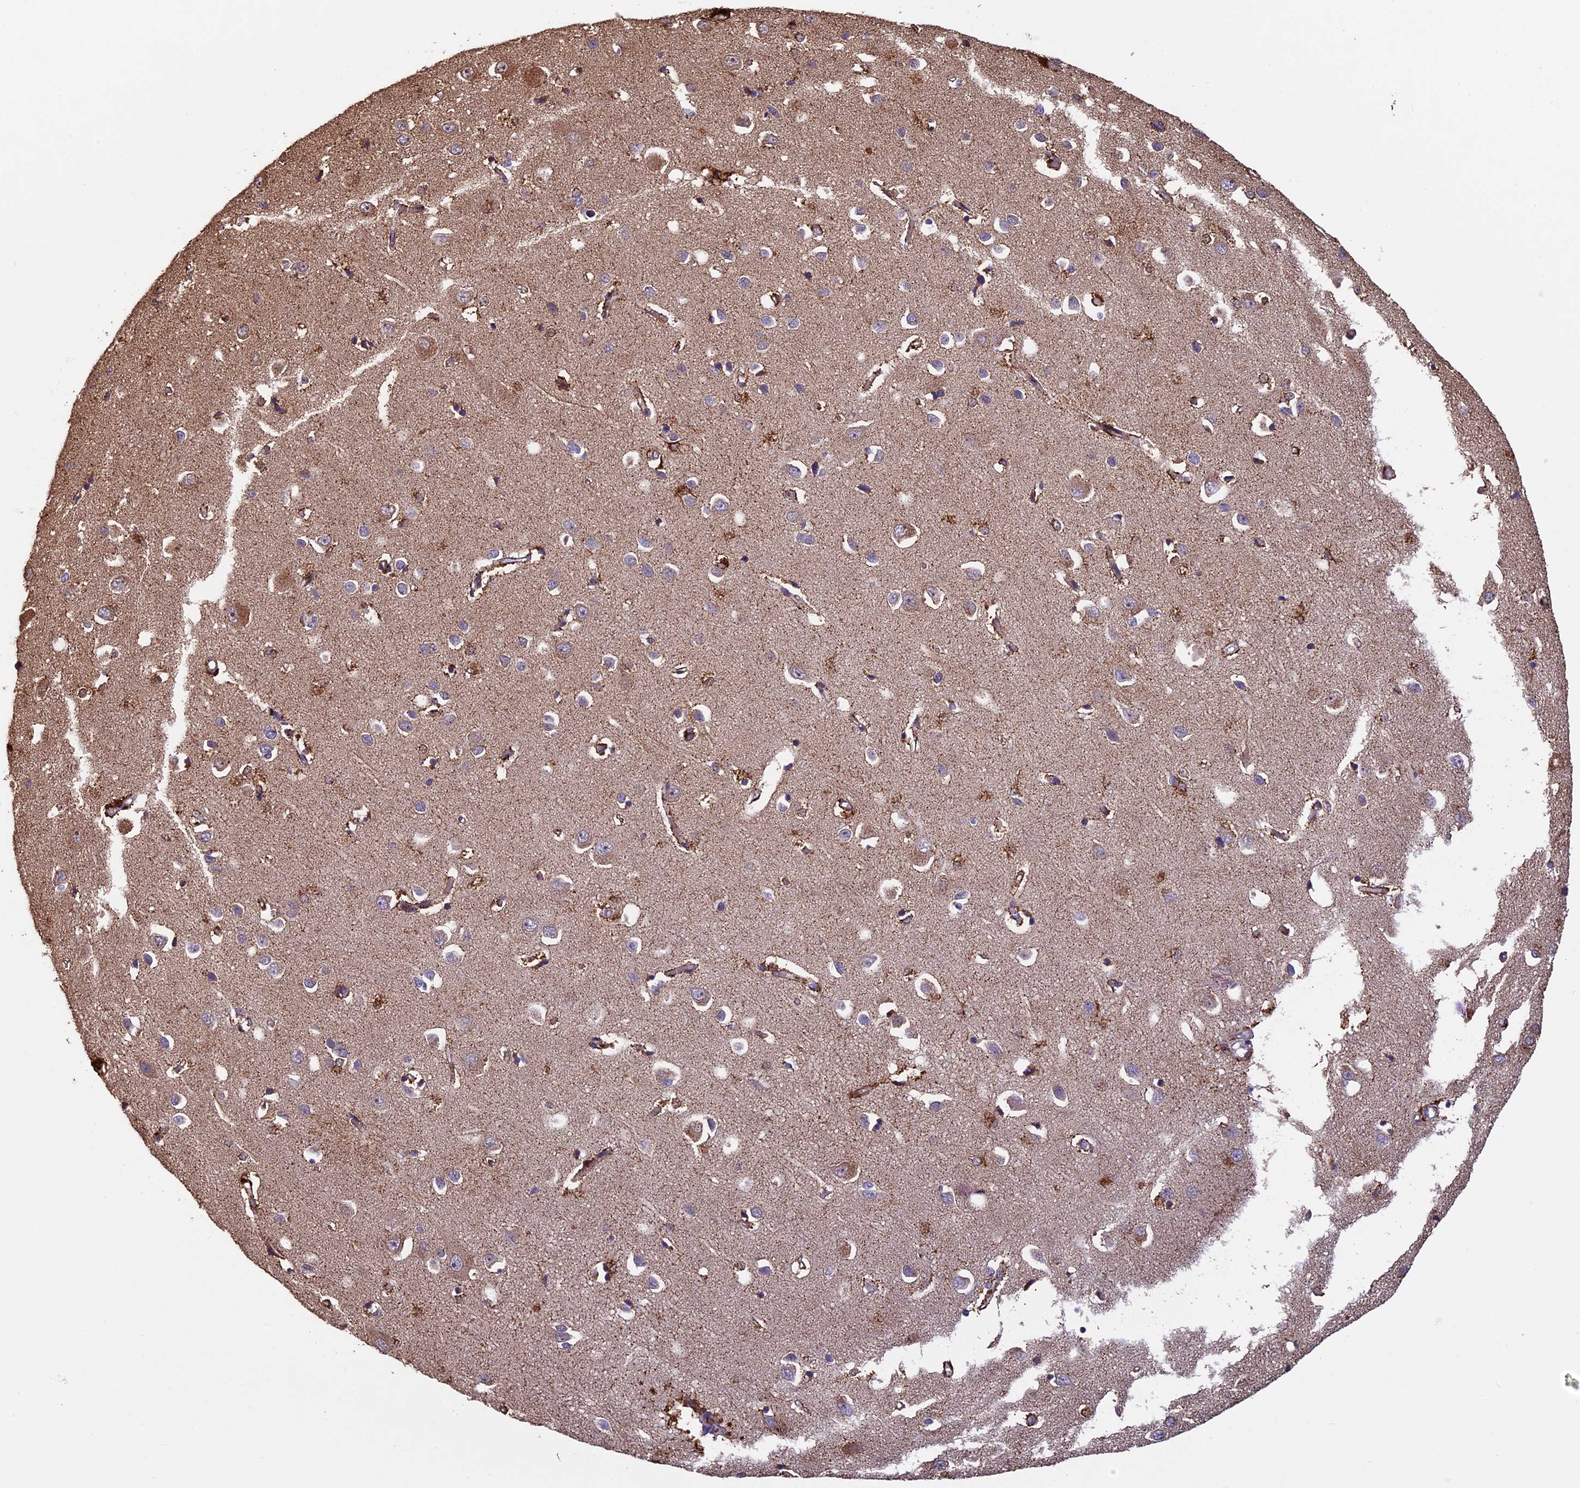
{"staining": {"intensity": "negative", "quantity": "none", "location": "none"}, "tissue": "cerebral cortex", "cell_type": "Endothelial cells", "image_type": "normal", "snomed": [{"axis": "morphology", "description": "Normal tissue, NOS"}, {"axis": "topography", "description": "Cerebral cortex"}], "caption": "A high-resolution image shows IHC staining of unremarkable cerebral cortex, which shows no significant staining in endothelial cells.", "gene": "PKD2L2", "patient": {"sex": "female", "age": 64}}